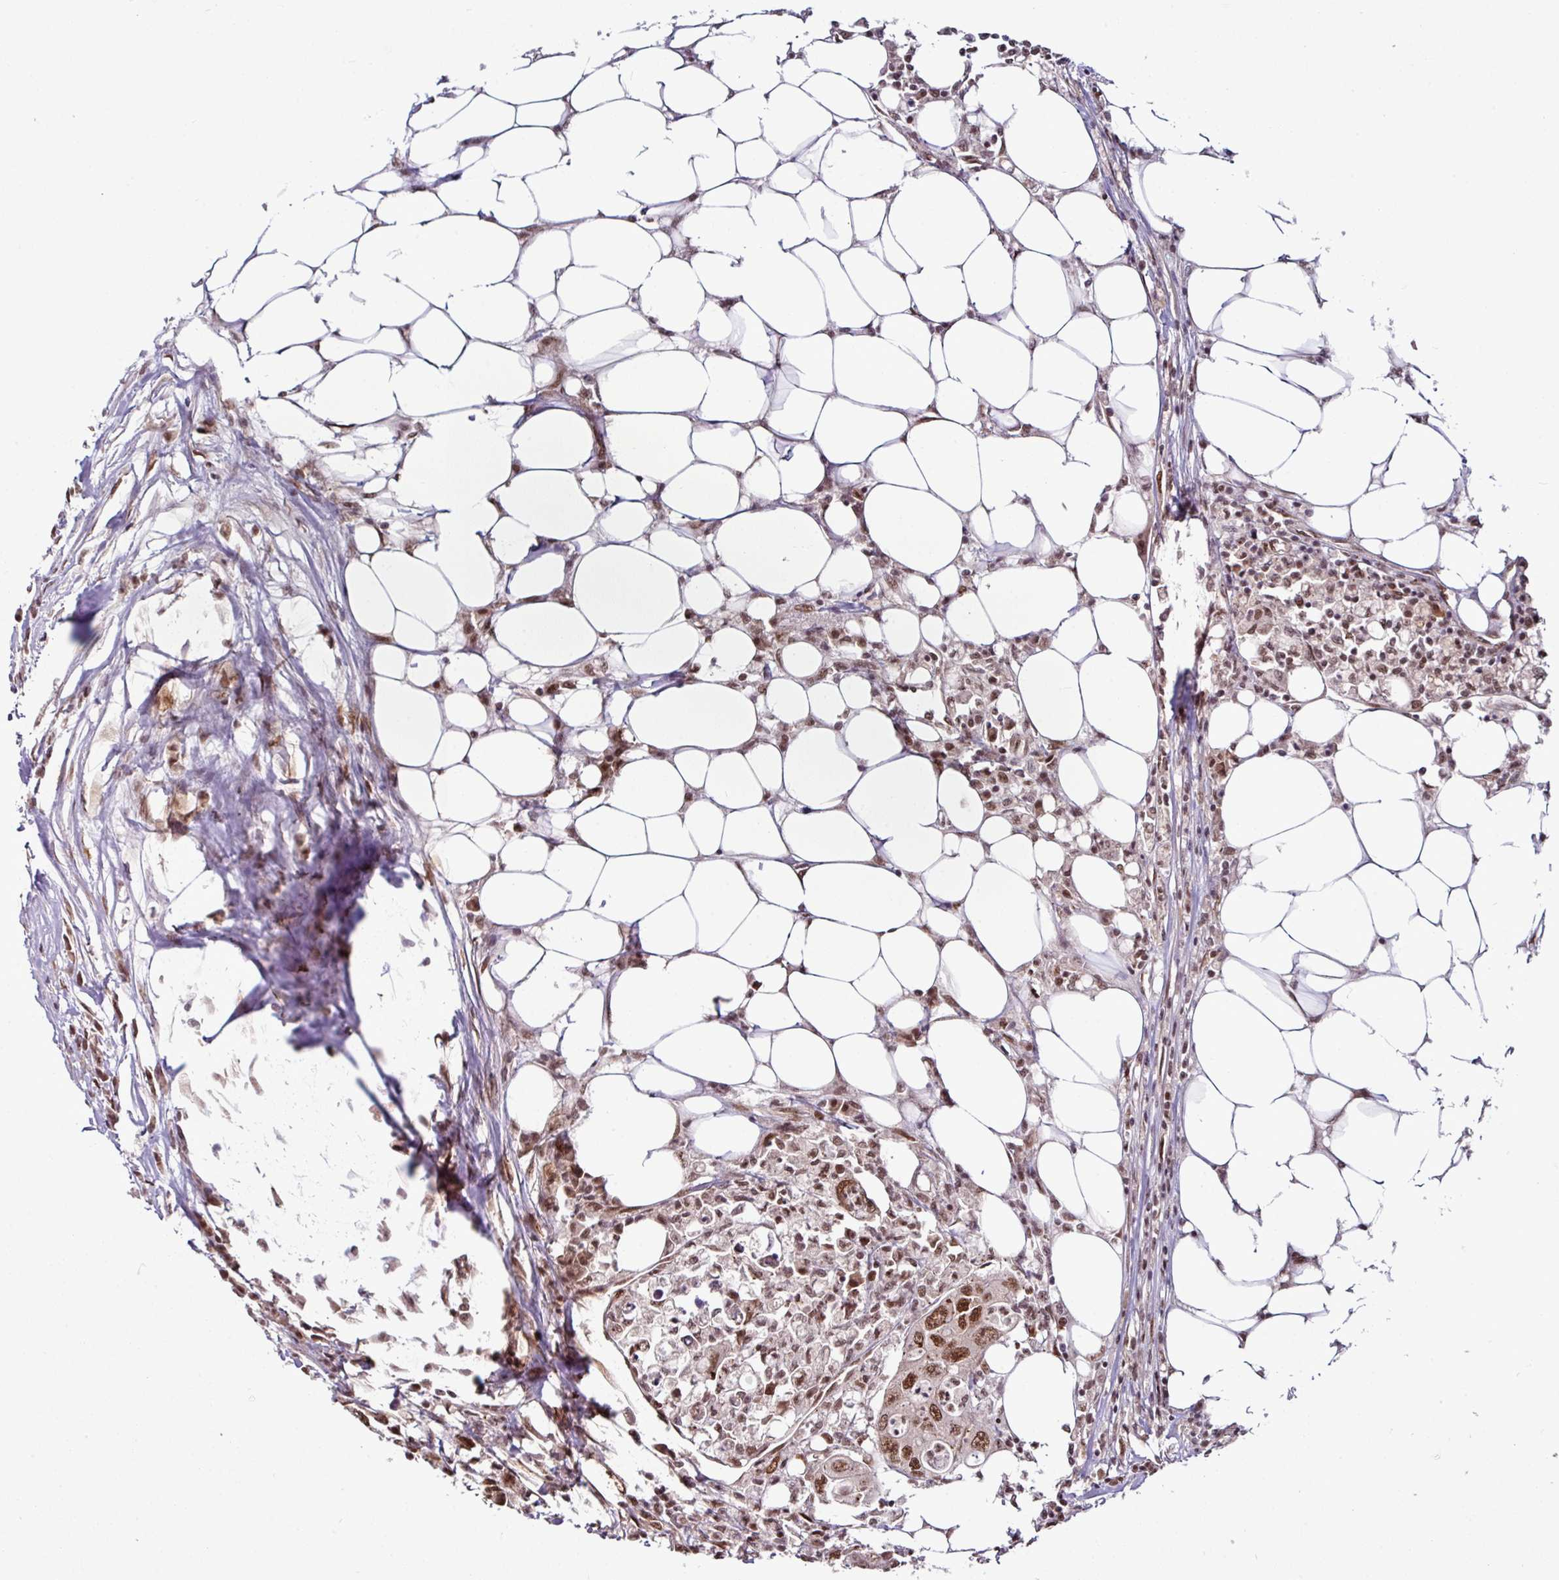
{"staining": {"intensity": "moderate", "quantity": "25%-75%", "location": "nuclear"}, "tissue": "colorectal cancer", "cell_type": "Tumor cells", "image_type": "cancer", "snomed": [{"axis": "morphology", "description": "Adenocarcinoma, NOS"}, {"axis": "topography", "description": "Colon"}], "caption": "Protein staining by immunohistochemistry demonstrates moderate nuclear expression in about 25%-75% of tumor cells in adenocarcinoma (colorectal).", "gene": "MORF4L2", "patient": {"sex": "male", "age": 71}}